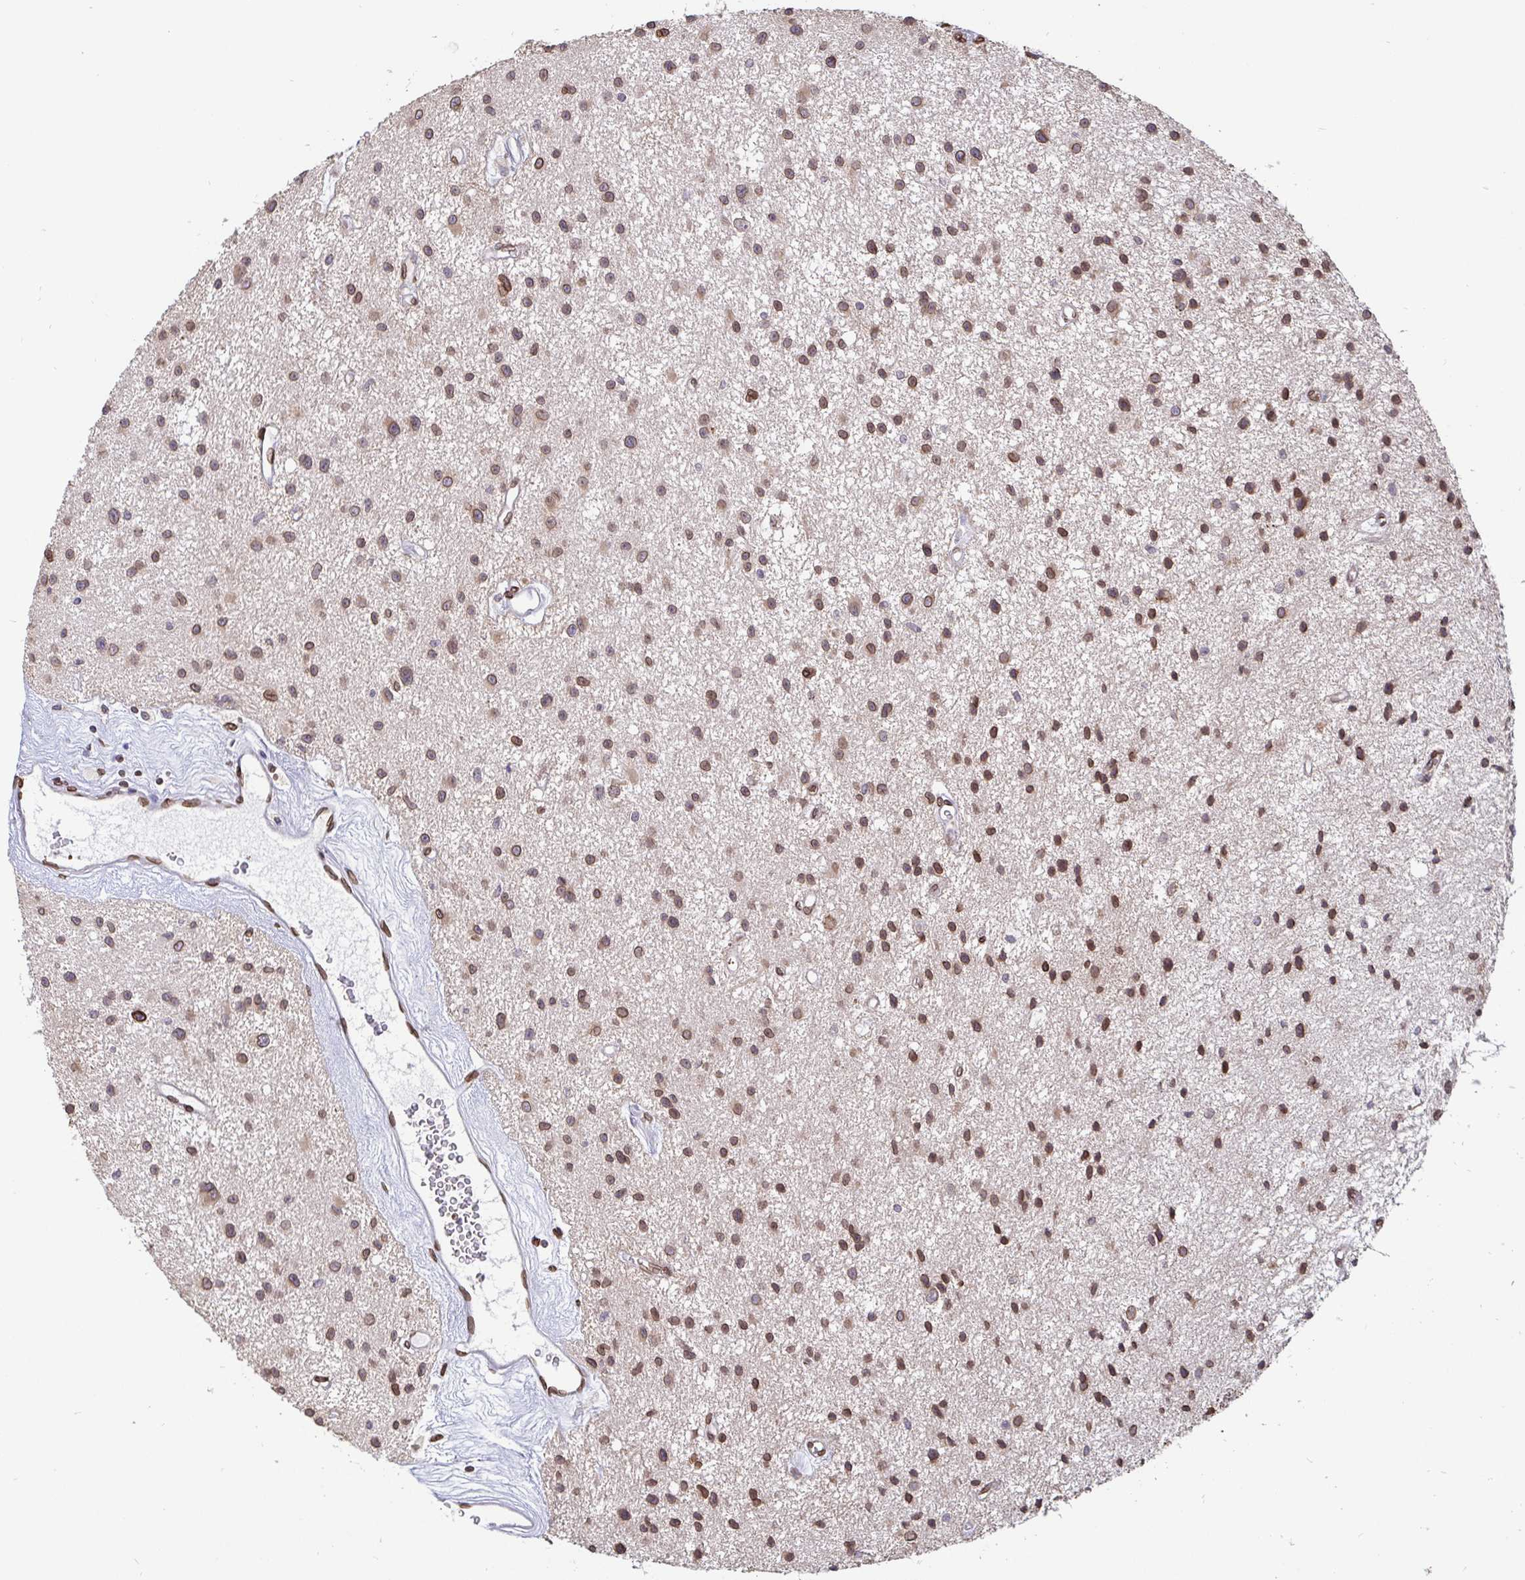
{"staining": {"intensity": "weak", "quantity": ">75%", "location": "cytoplasmic/membranous,nuclear"}, "tissue": "glioma", "cell_type": "Tumor cells", "image_type": "cancer", "snomed": [{"axis": "morphology", "description": "Glioma, malignant, Low grade"}, {"axis": "topography", "description": "Brain"}], "caption": "Immunohistochemistry (IHC) staining of malignant low-grade glioma, which shows low levels of weak cytoplasmic/membranous and nuclear staining in about >75% of tumor cells indicating weak cytoplasmic/membranous and nuclear protein expression. The staining was performed using DAB (3,3'-diaminobenzidine) (brown) for protein detection and nuclei were counterstained in hematoxylin (blue).", "gene": "EMD", "patient": {"sex": "male", "age": 43}}